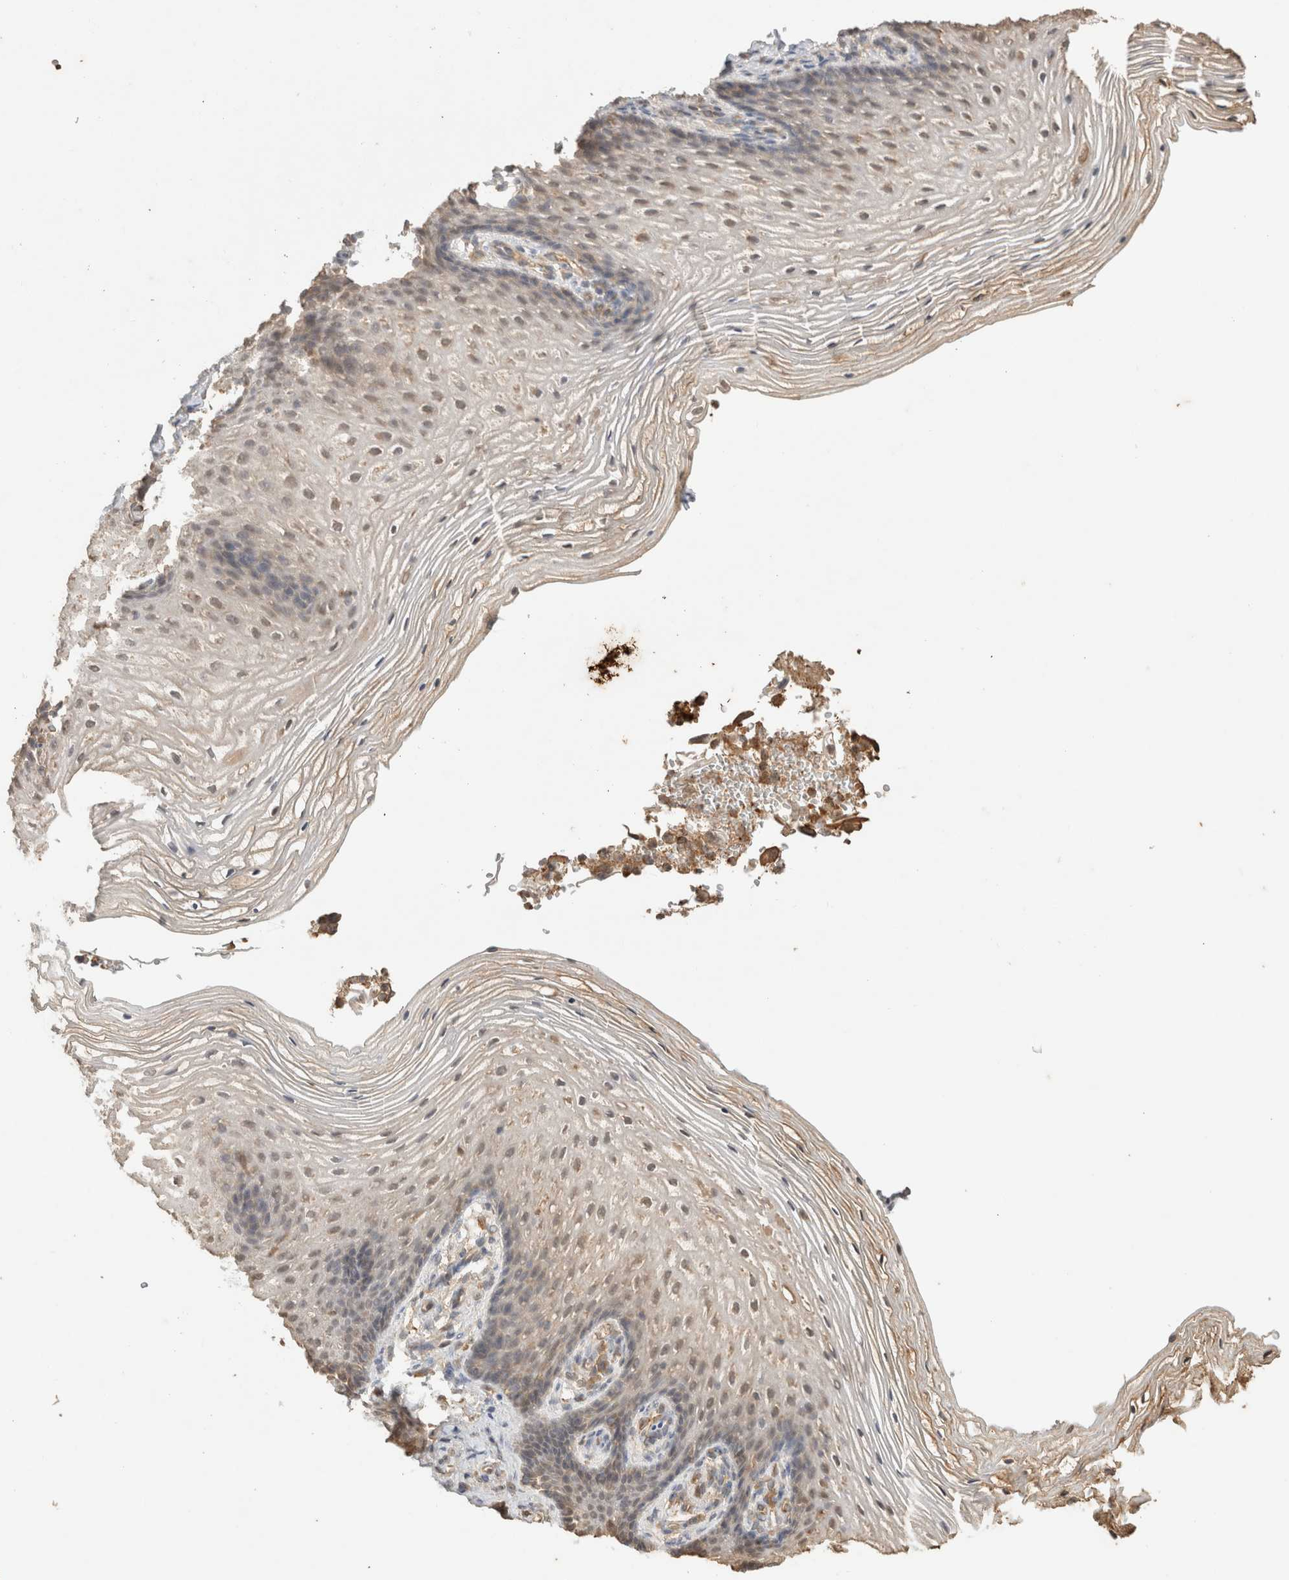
{"staining": {"intensity": "weak", "quantity": "25%-75%", "location": "nuclear"}, "tissue": "vagina", "cell_type": "Squamous epithelial cells", "image_type": "normal", "snomed": [{"axis": "morphology", "description": "Normal tissue, NOS"}, {"axis": "topography", "description": "Vagina"}], "caption": "Vagina stained with DAB immunohistochemistry (IHC) demonstrates low levels of weak nuclear staining in about 25%-75% of squamous epithelial cells. The protein is shown in brown color, while the nuclei are stained blue.", "gene": "YWHAH", "patient": {"sex": "female", "age": 60}}